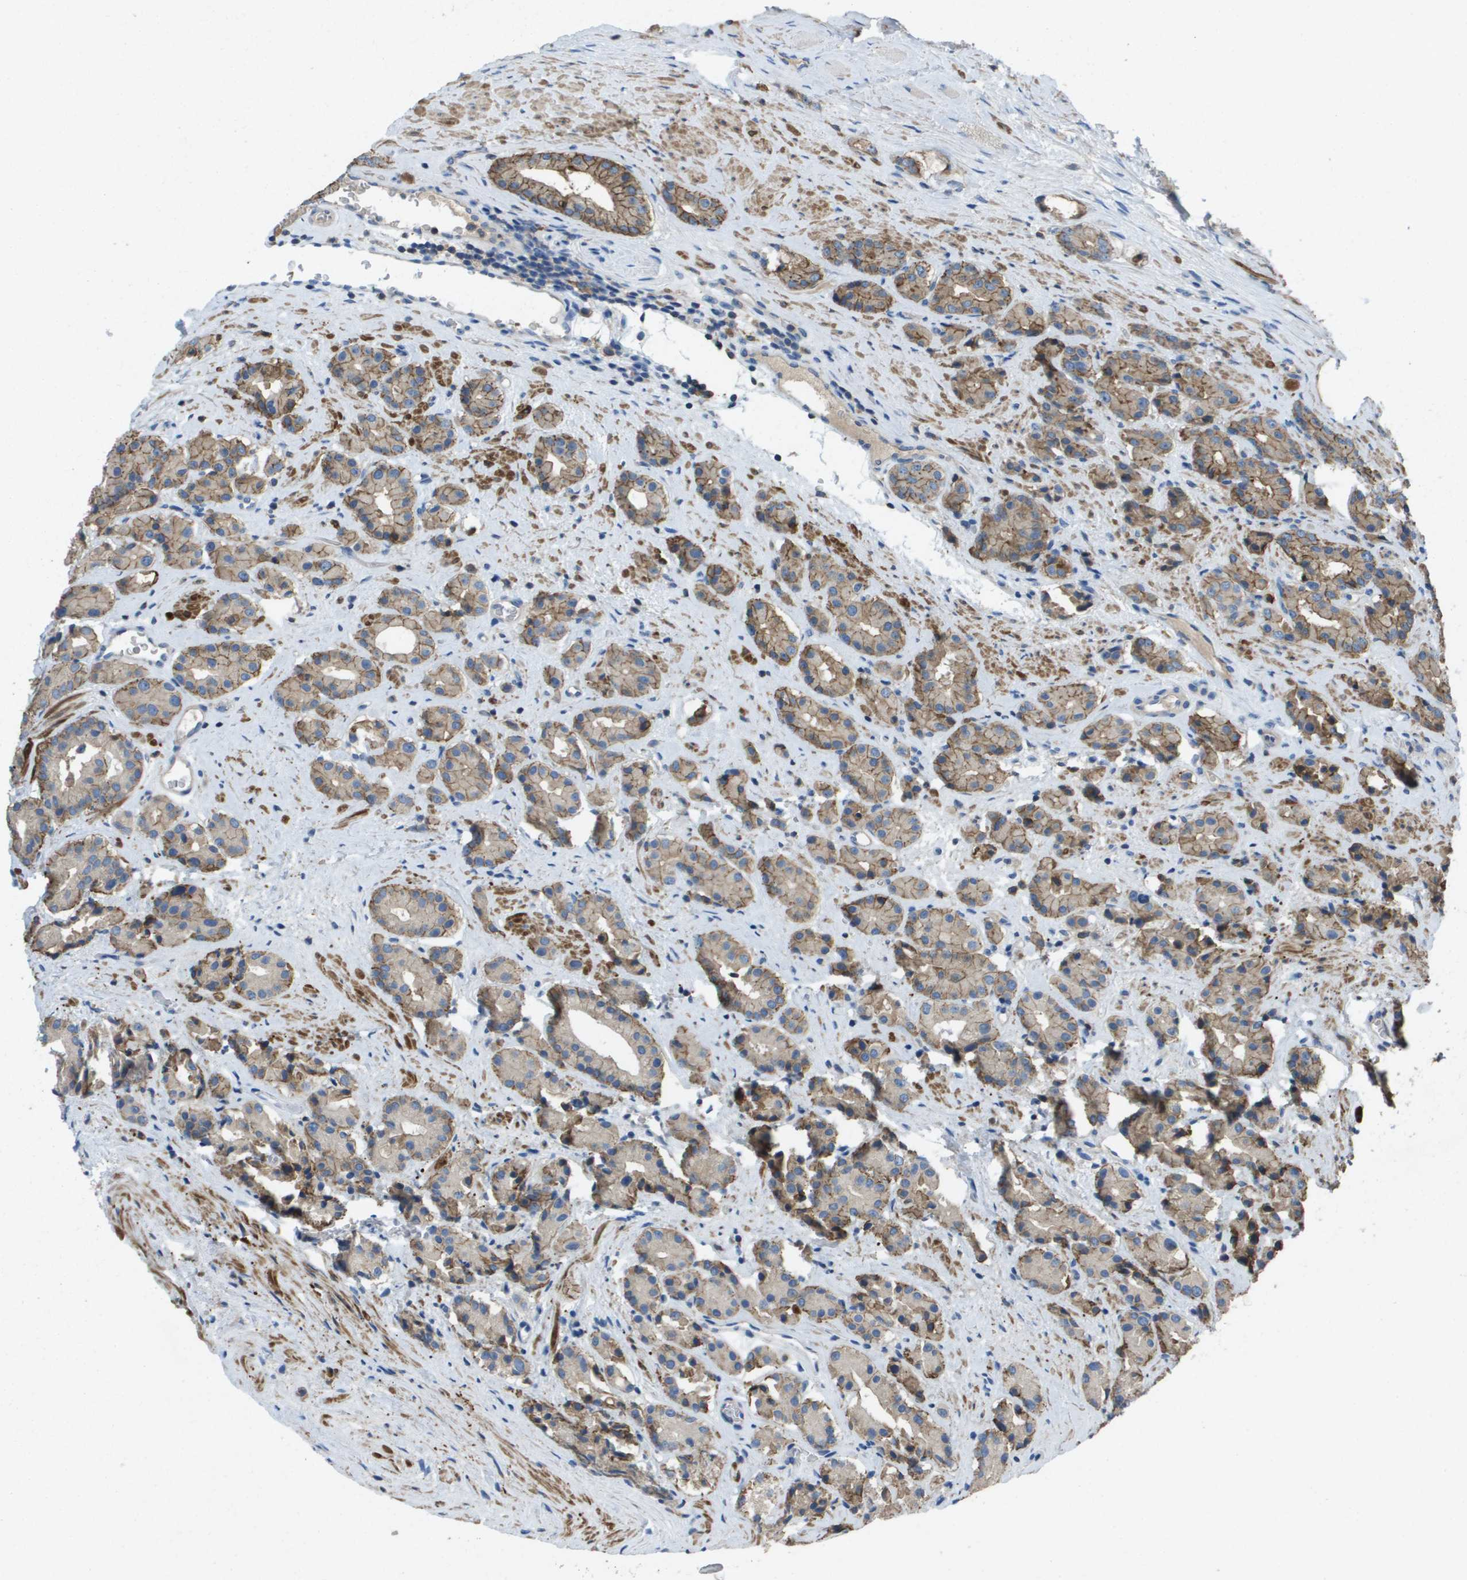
{"staining": {"intensity": "moderate", "quantity": "25%-75%", "location": "cytoplasmic/membranous"}, "tissue": "prostate cancer", "cell_type": "Tumor cells", "image_type": "cancer", "snomed": [{"axis": "morphology", "description": "Normal tissue, NOS"}, {"axis": "morphology", "description": "Adenocarcinoma, High grade"}, {"axis": "topography", "description": "Prostate"}, {"axis": "topography", "description": "Seminal veicle"}], "caption": "A histopathology image of prostate adenocarcinoma (high-grade) stained for a protein demonstrates moderate cytoplasmic/membranous brown staining in tumor cells. Nuclei are stained in blue.", "gene": "CLCA4", "patient": {"sex": "male", "age": 55}}